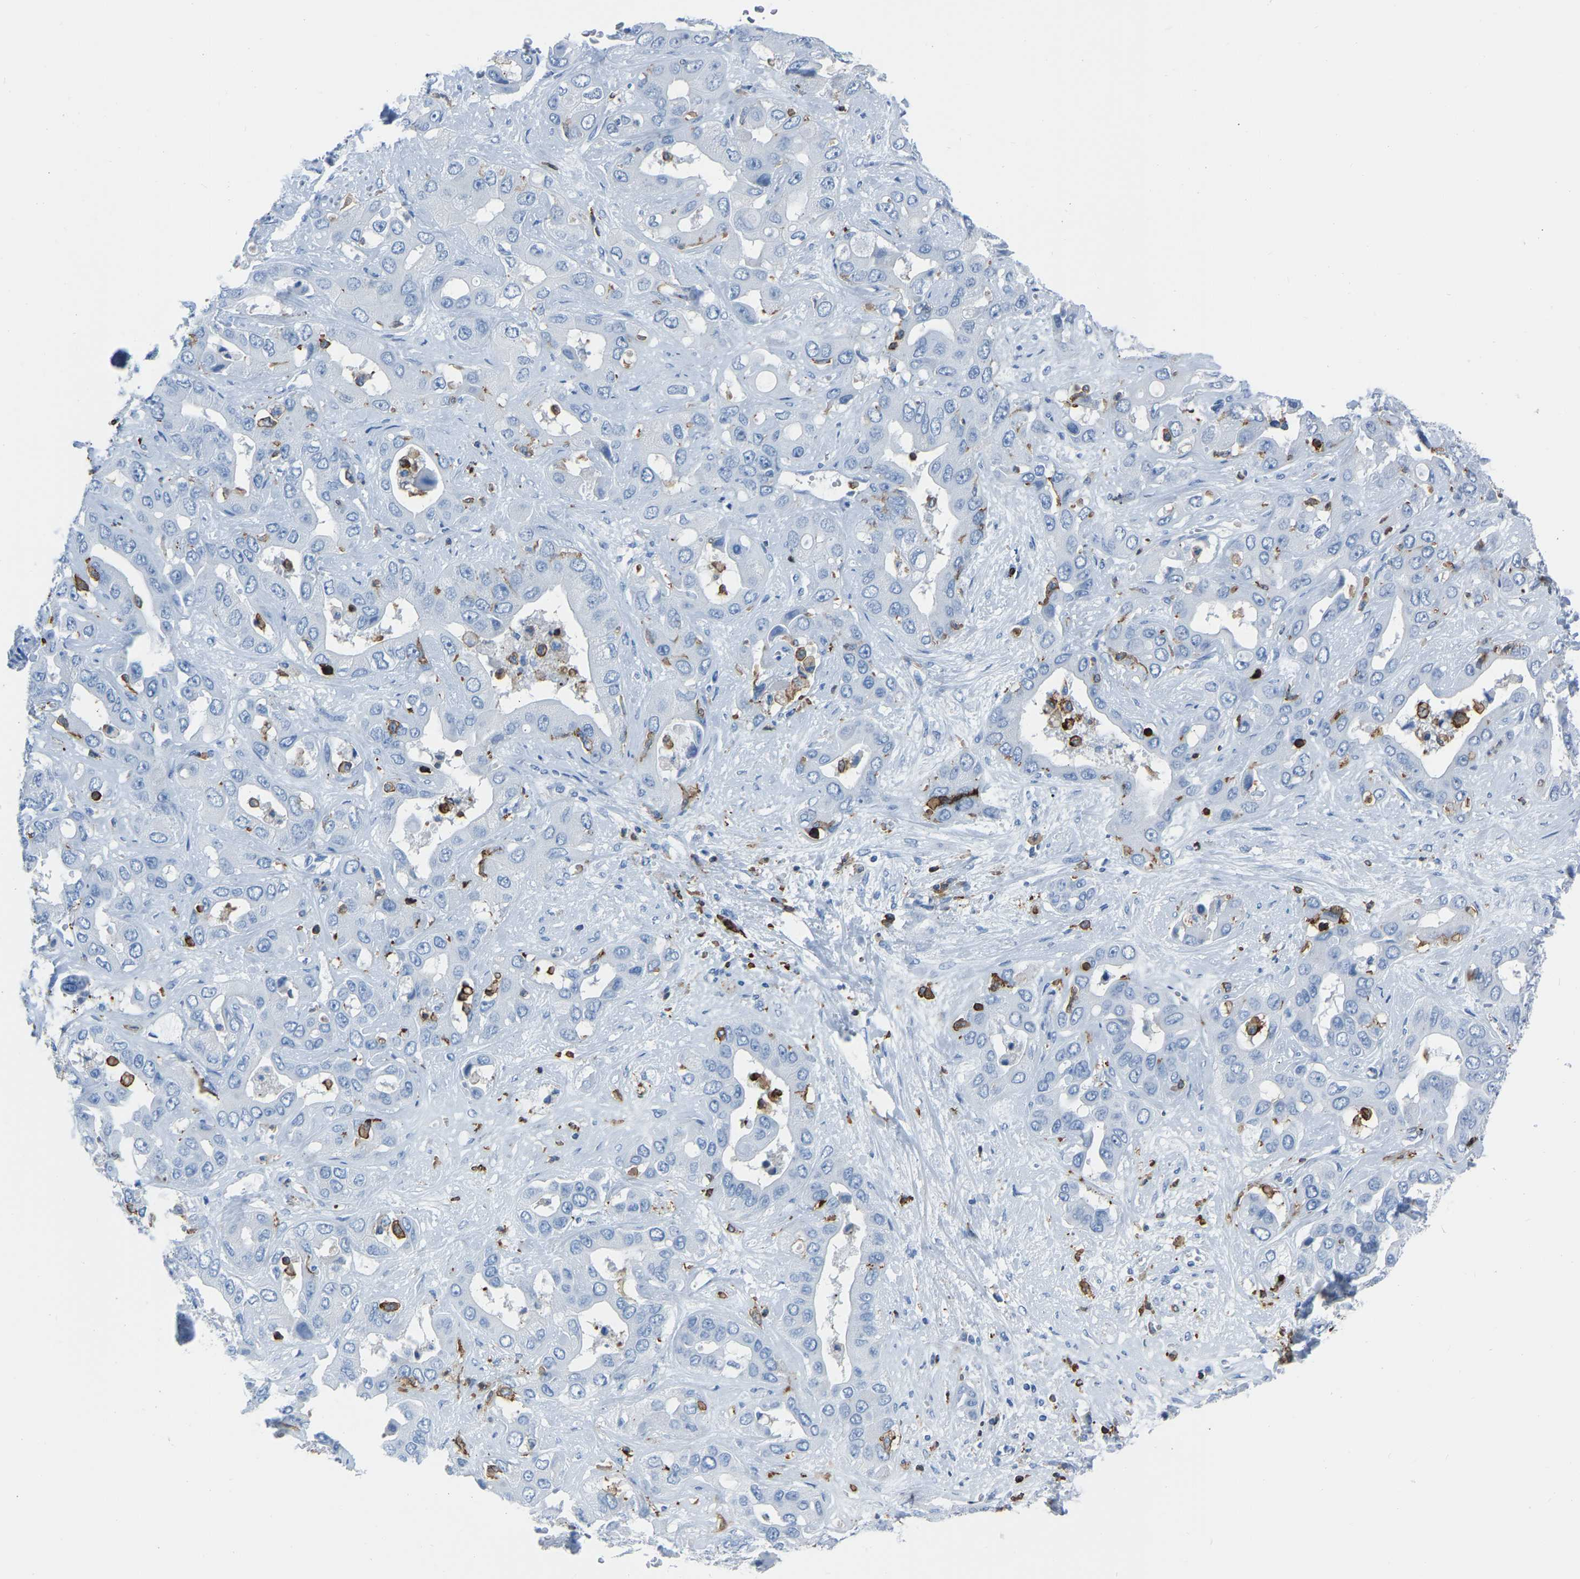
{"staining": {"intensity": "negative", "quantity": "none", "location": "none"}, "tissue": "liver cancer", "cell_type": "Tumor cells", "image_type": "cancer", "snomed": [{"axis": "morphology", "description": "Cholangiocarcinoma"}, {"axis": "topography", "description": "Liver"}], "caption": "Histopathology image shows no significant protein staining in tumor cells of cholangiocarcinoma (liver).", "gene": "LSP1", "patient": {"sex": "female", "age": 52}}